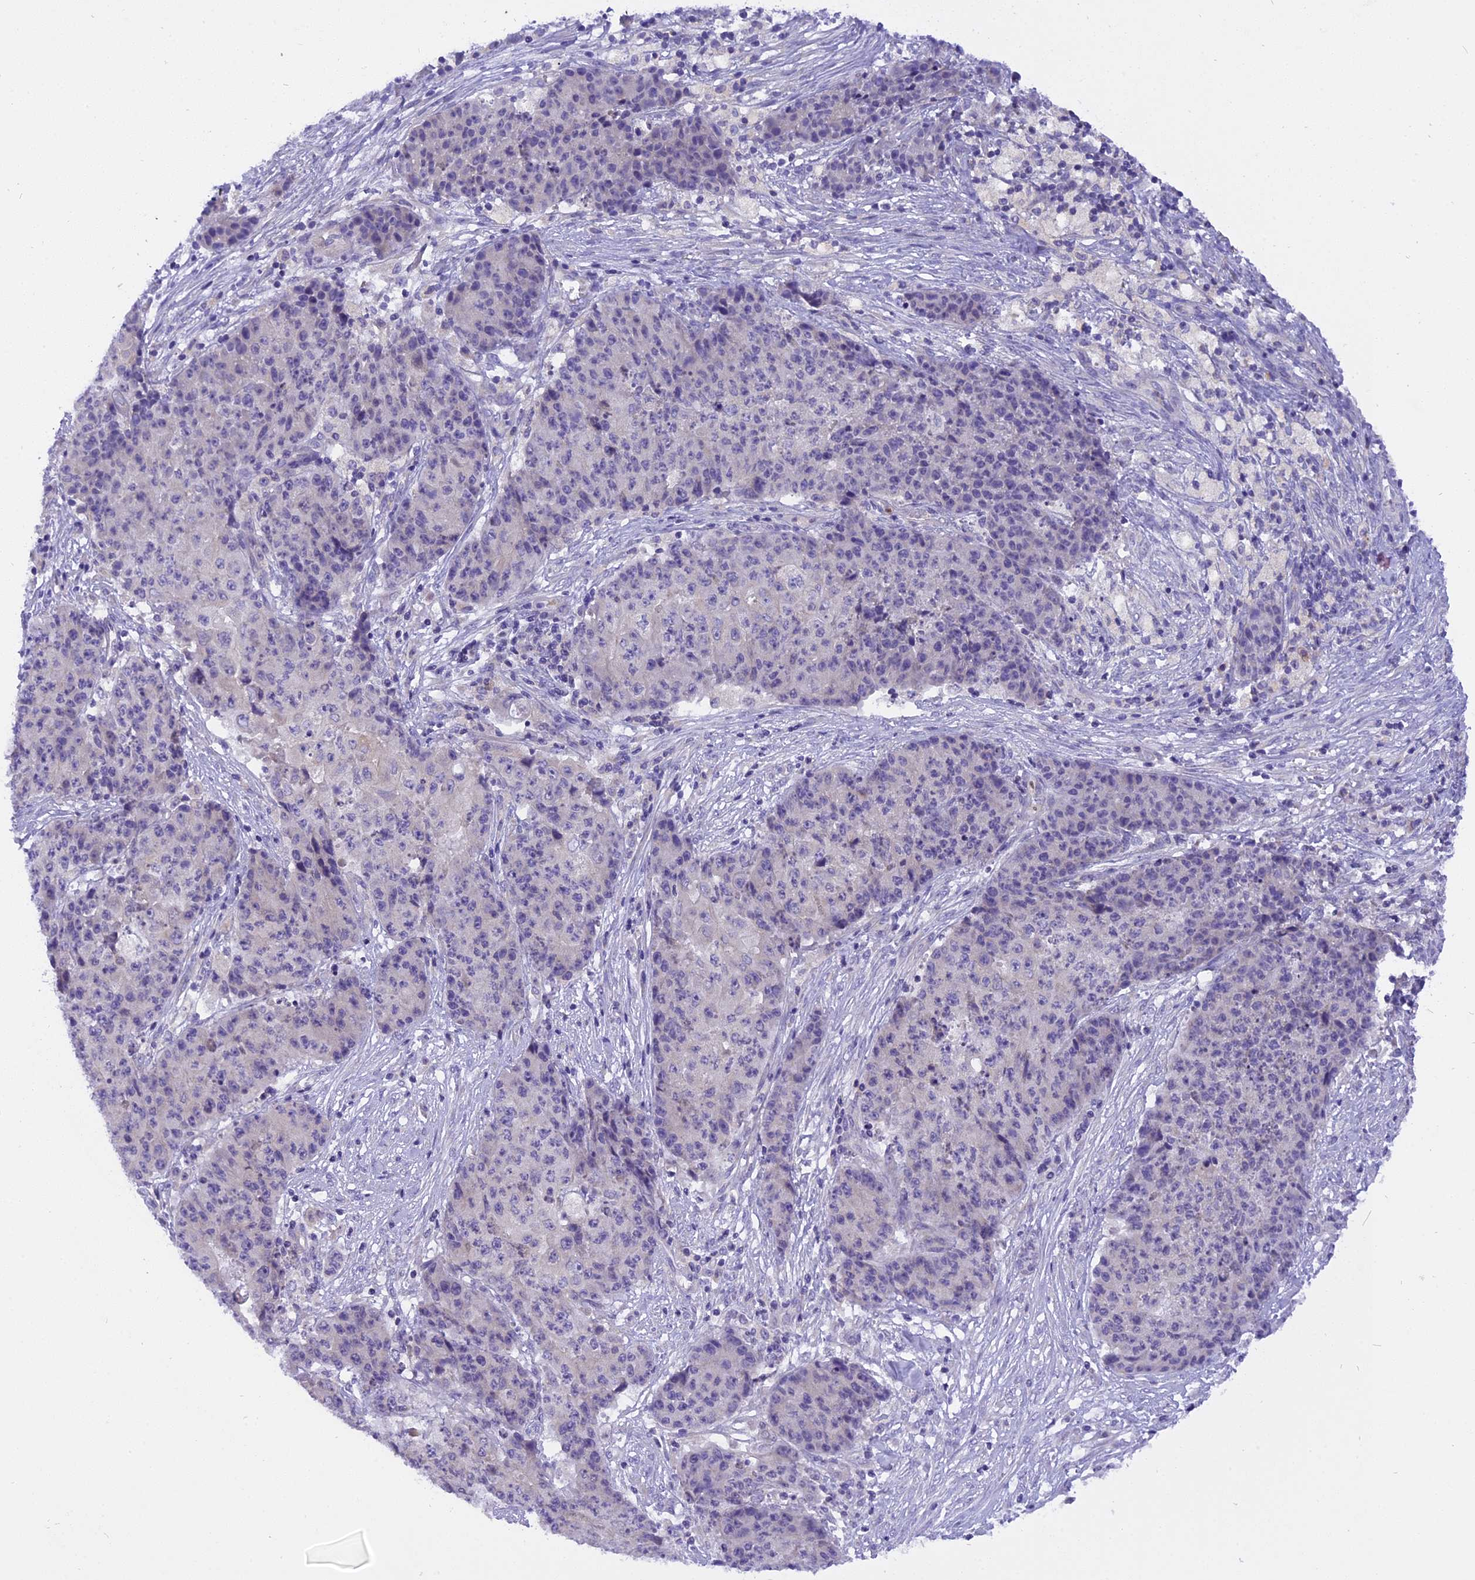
{"staining": {"intensity": "negative", "quantity": "none", "location": "none"}, "tissue": "ovarian cancer", "cell_type": "Tumor cells", "image_type": "cancer", "snomed": [{"axis": "morphology", "description": "Carcinoma, endometroid"}, {"axis": "topography", "description": "Ovary"}], "caption": "Tumor cells show no significant staining in endometroid carcinoma (ovarian).", "gene": "TRIM3", "patient": {"sex": "female", "age": 42}}